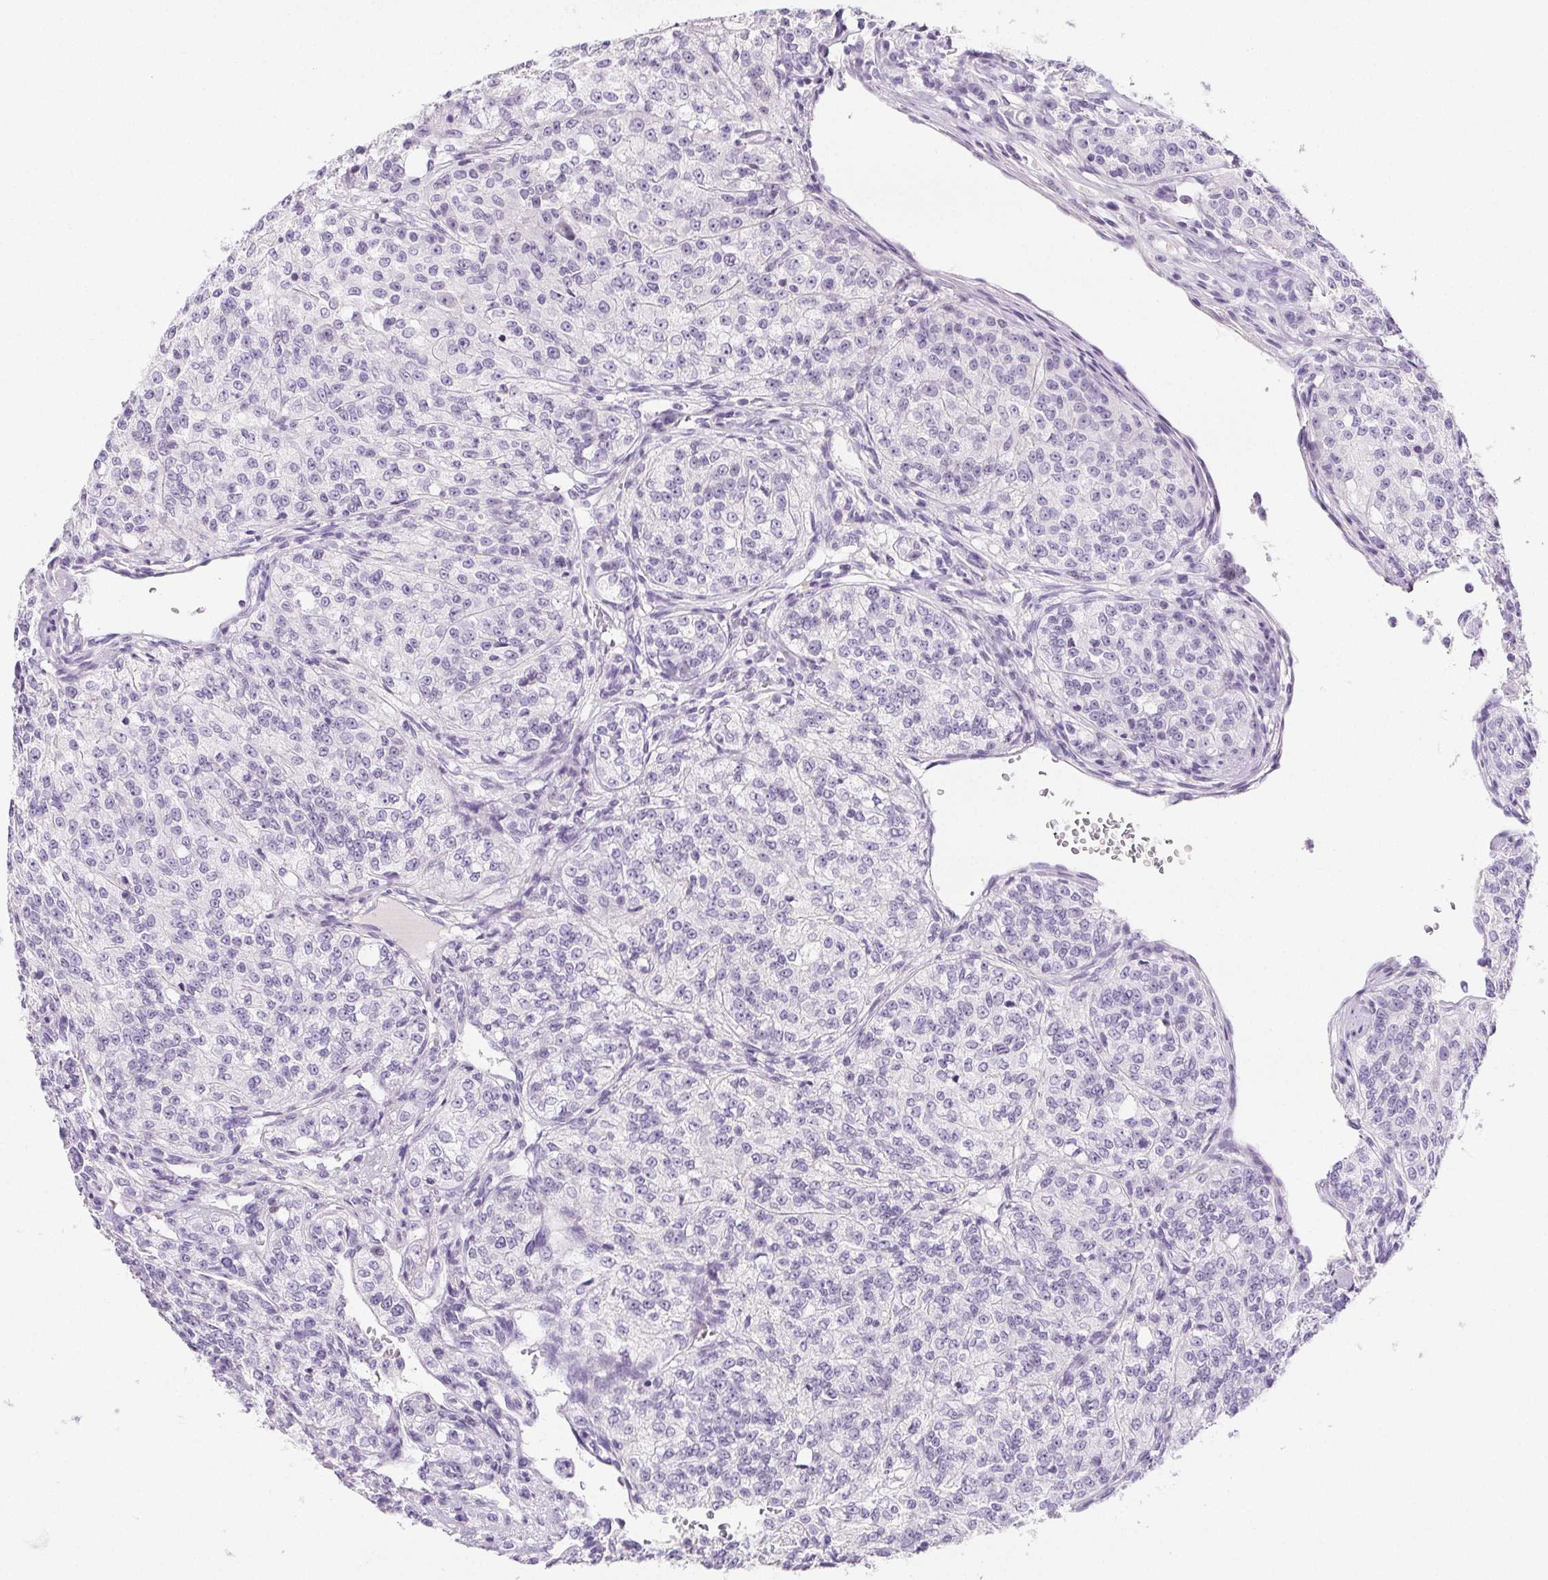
{"staining": {"intensity": "negative", "quantity": "none", "location": "none"}, "tissue": "renal cancer", "cell_type": "Tumor cells", "image_type": "cancer", "snomed": [{"axis": "morphology", "description": "Adenocarcinoma, NOS"}, {"axis": "topography", "description": "Kidney"}], "caption": "High magnification brightfield microscopy of renal cancer (adenocarcinoma) stained with DAB (3,3'-diaminobenzidine) (brown) and counterstained with hematoxylin (blue): tumor cells show no significant positivity. (DAB (3,3'-diaminobenzidine) immunohistochemistry (IHC), high magnification).", "gene": "BEND2", "patient": {"sex": "female", "age": 63}}